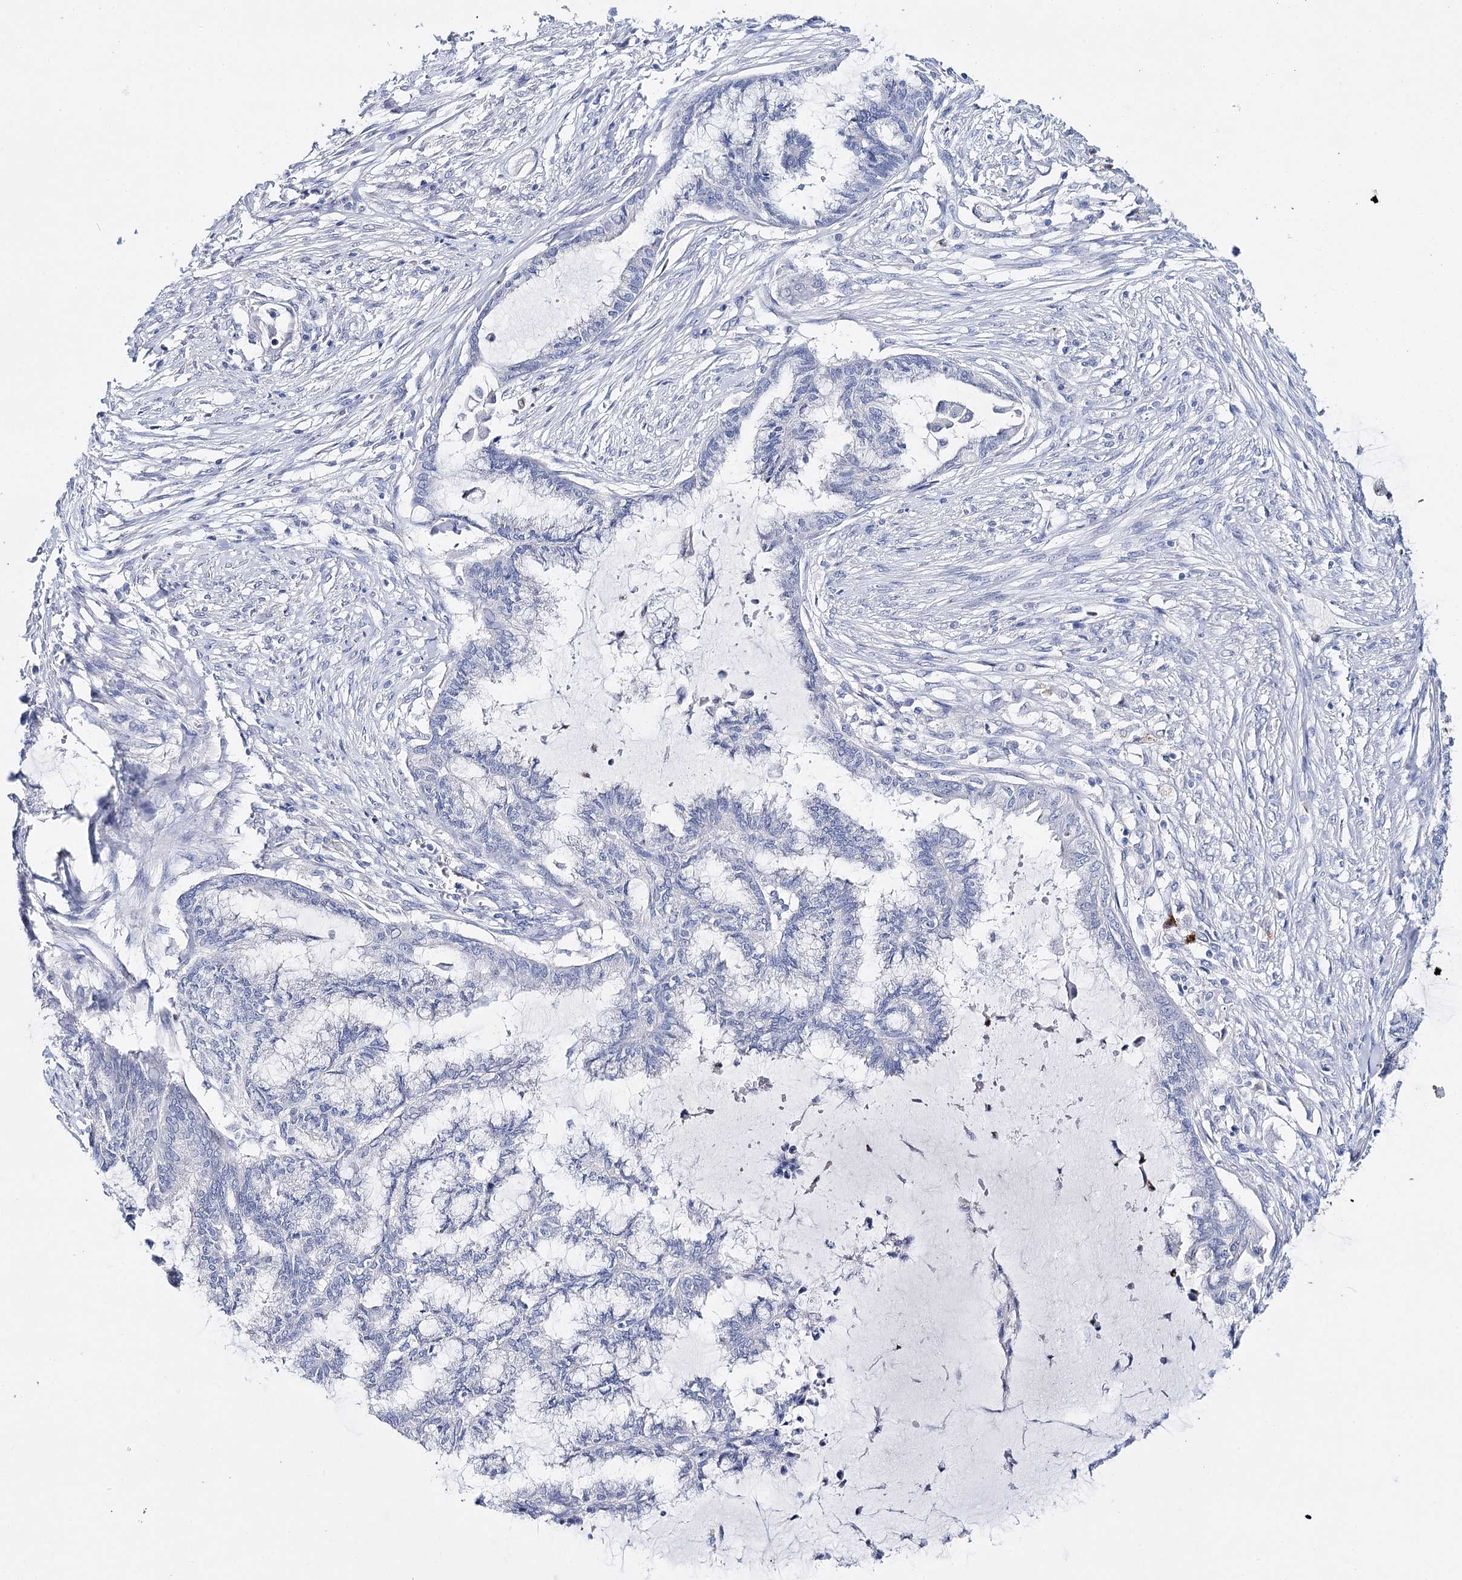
{"staining": {"intensity": "negative", "quantity": "none", "location": "none"}, "tissue": "endometrial cancer", "cell_type": "Tumor cells", "image_type": "cancer", "snomed": [{"axis": "morphology", "description": "Adenocarcinoma, NOS"}, {"axis": "topography", "description": "Endometrium"}], "caption": "Photomicrograph shows no significant protein positivity in tumor cells of endometrial cancer (adenocarcinoma). Nuclei are stained in blue.", "gene": "CEACAM8", "patient": {"sex": "female", "age": 86}}